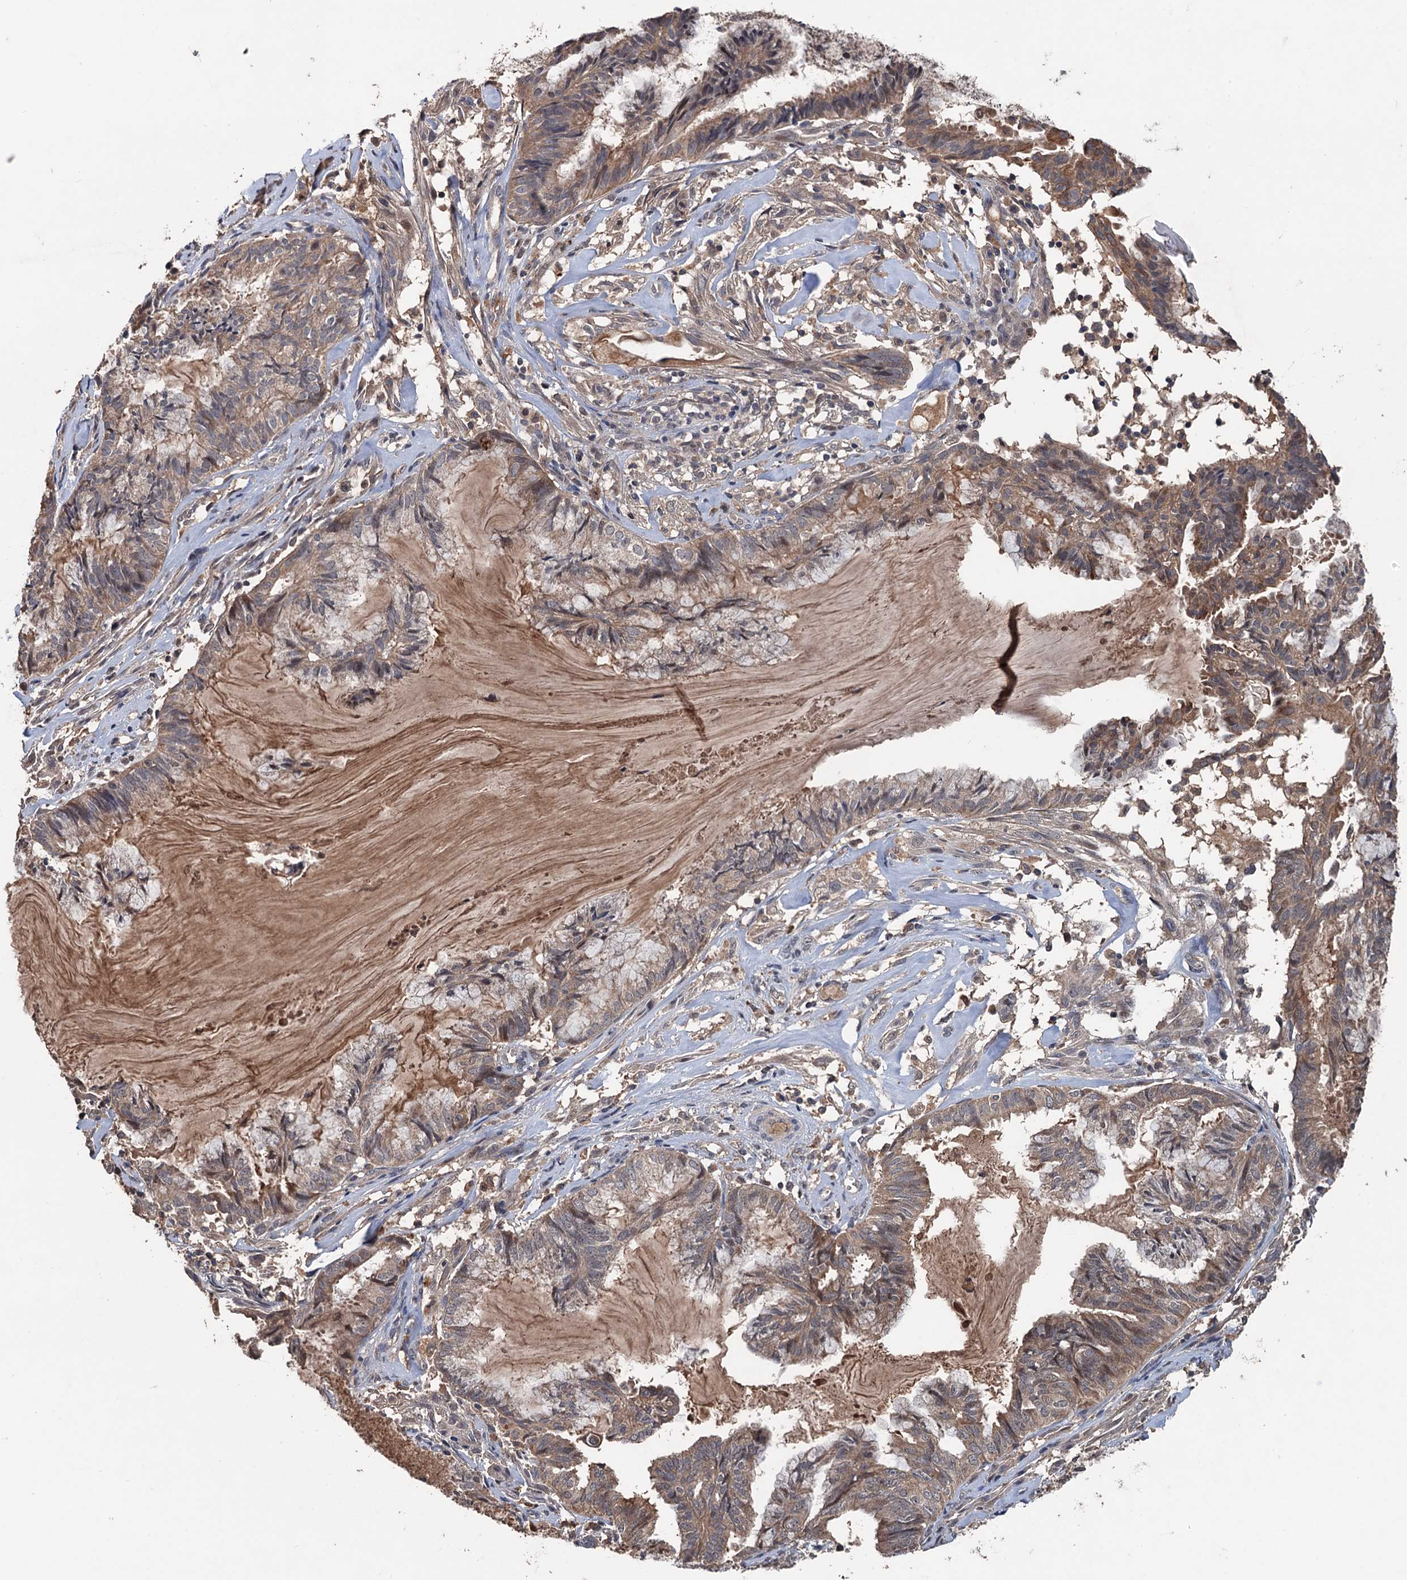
{"staining": {"intensity": "weak", "quantity": "25%-75%", "location": "cytoplasmic/membranous"}, "tissue": "endometrial cancer", "cell_type": "Tumor cells", "image_type": "cancer", "snomed": [{"axis": "morphology", "description": "Adenocarcinoma, NOS"}, {"axis": "topography", "description": "Endometrium"}], "caption": "Weak cytoplasmic/membranous positivity is seen in about 25%-75% of tumor cells in endometrial cancer (adenocarcinoma).", "gene": "ZNF438", "patient": {"sex": "female", "age": 86}}